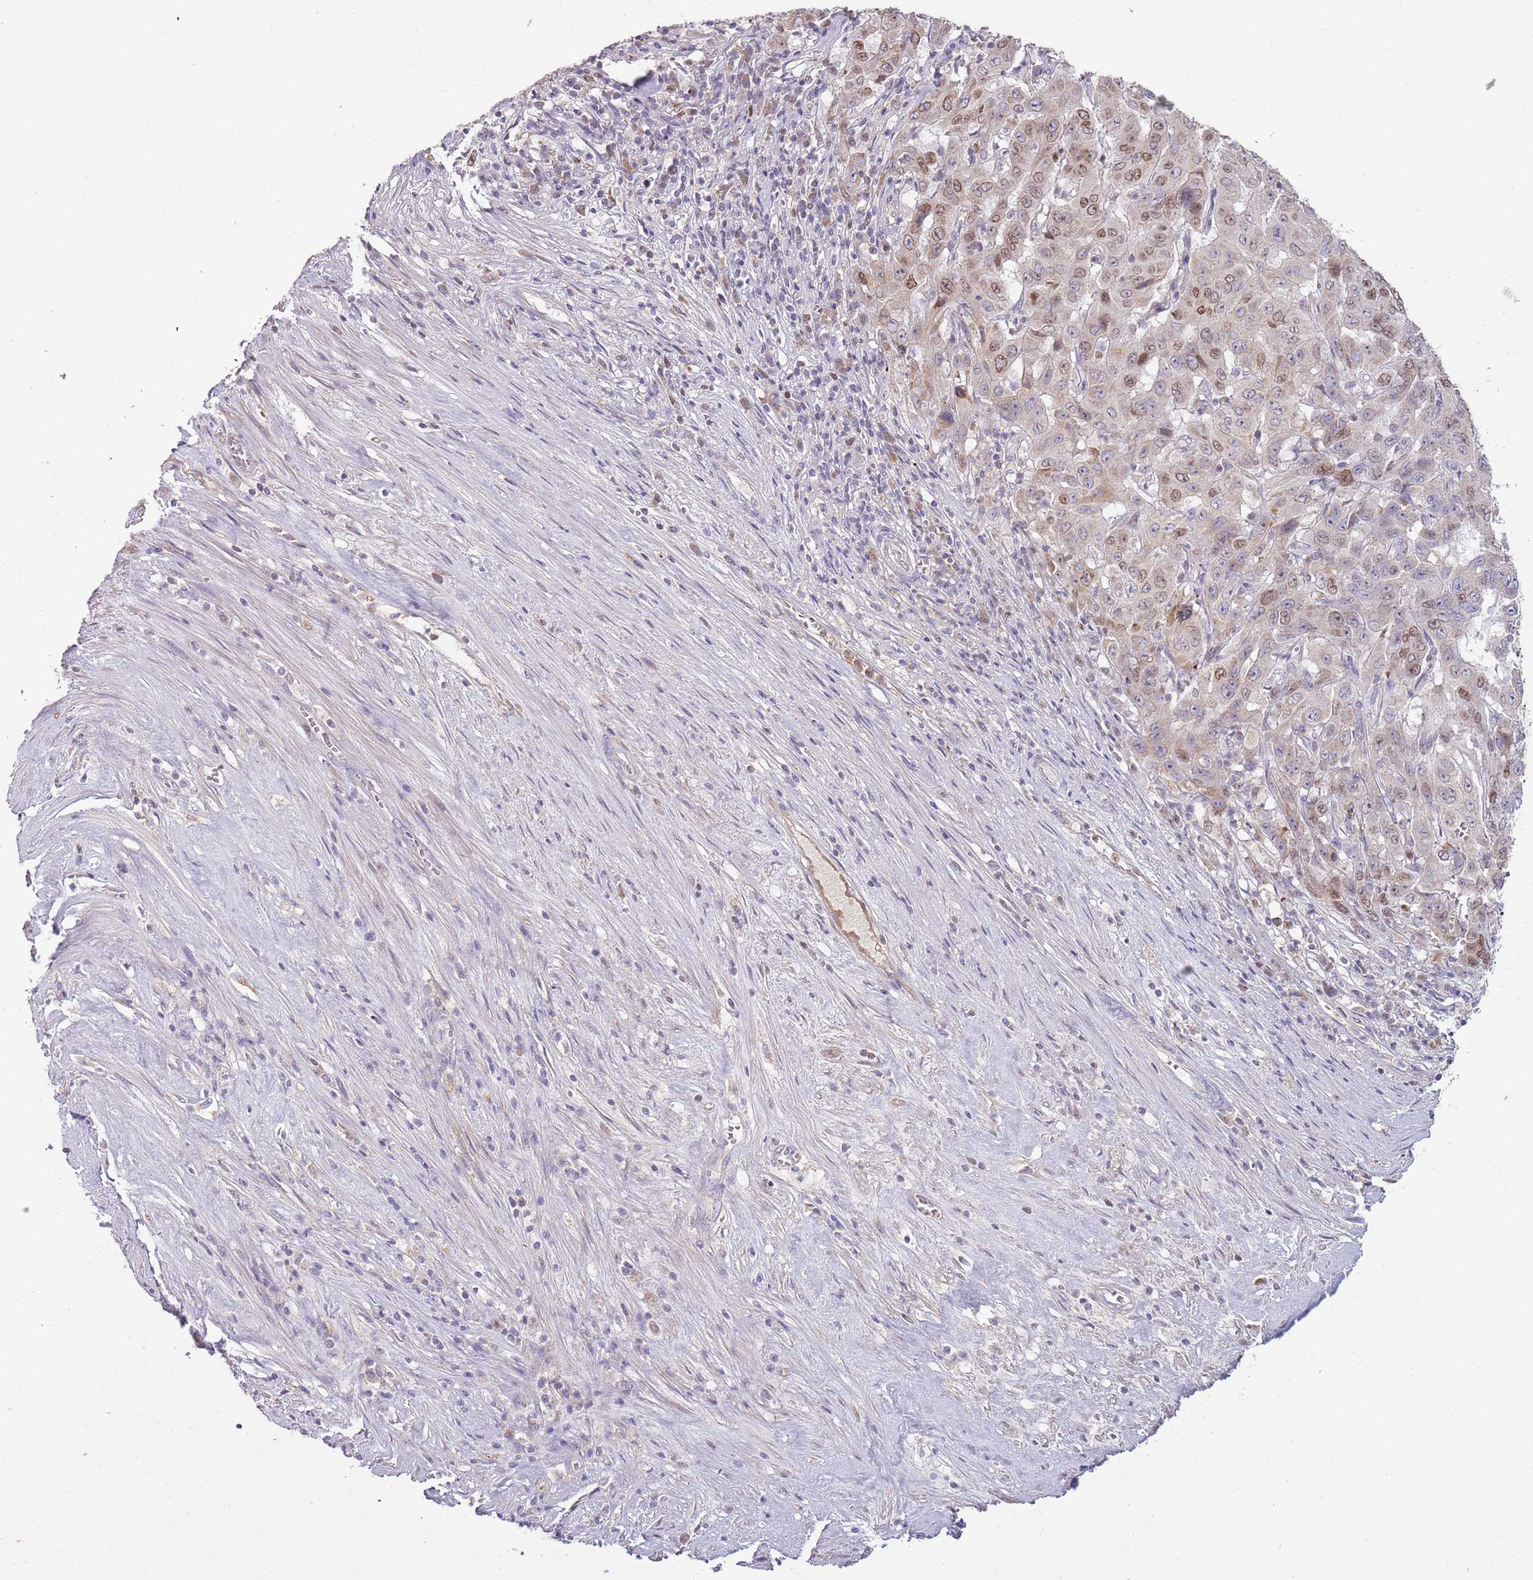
{"staining": {"intensity": "moderate", "quantity": ">75%", "location": "nuclear"}, "tissue": "pancreatic cancer", "cell_type": "Tumor cells", "image_type": "cancer", "snomed": [{"axis": "morphology", "description": "Adenocarcinoma, NOS"}, {"axis": "topography", "description": "Pancreas"}], "caption": "High-magnification brightfield microscopy of adenocarcinoma (pancreatic) stained with DAB (3,3'-diaminobenzidine) (brown) and counterstained with hematoxylin (blue). tumor cells exhibit moderate nuclear staining is appreciated in about>75% of cells. Using DAB (brown) and hematoxylin (blue) stains, captured at high magnification using brightfield microscopy.", "gene": "SYS1", "patient": {"sex": "male", "age": 63}}